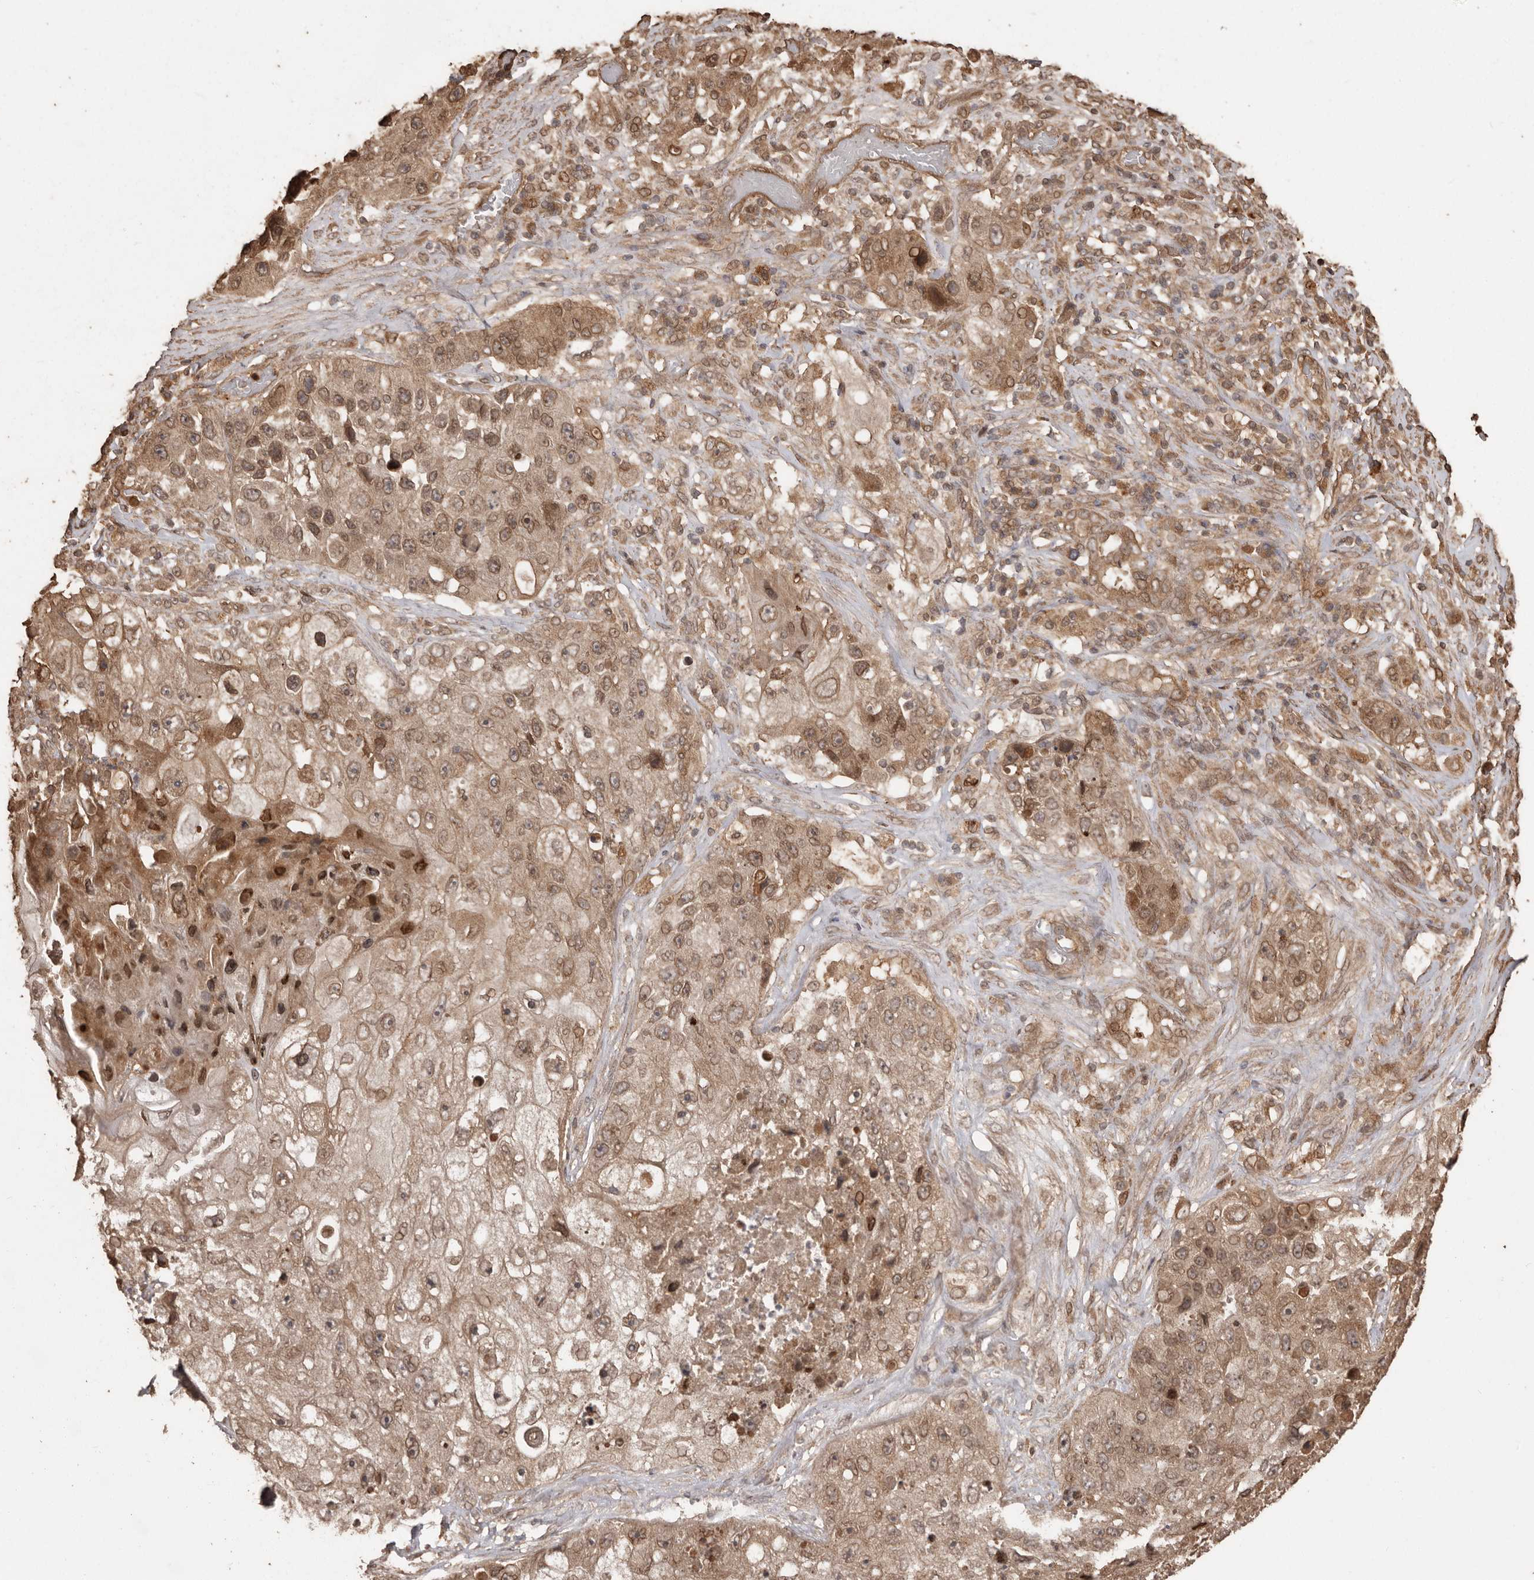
{"staining": {"intensity": "moderate", "quantity": ">75%", "location": "cytoplasmic/membranous,nuclear"}, "tissue": "lung cancer", "cell_type": "Tumor cells", "image_type": "cancer", "snomed": [{"axis": "morphology", "description": "Squamous cell carcinoma, NOS"}, {"axis": "topography", "description": "Lung"}], "caption": "IHC histopathology image of neoplastic tissue: human lung squamous cell carcinoma stained using immunohistochemistry (IHC) exhibits medium levels of moderate protein expression localized specifically in the cytoplasmic/membranous and nuclear of tumor cells, appearing as a cytoplasmic/membranous and nuclear brown color.", "gene": "NUP43", "patient": {"sex": "male", "age": 61}}